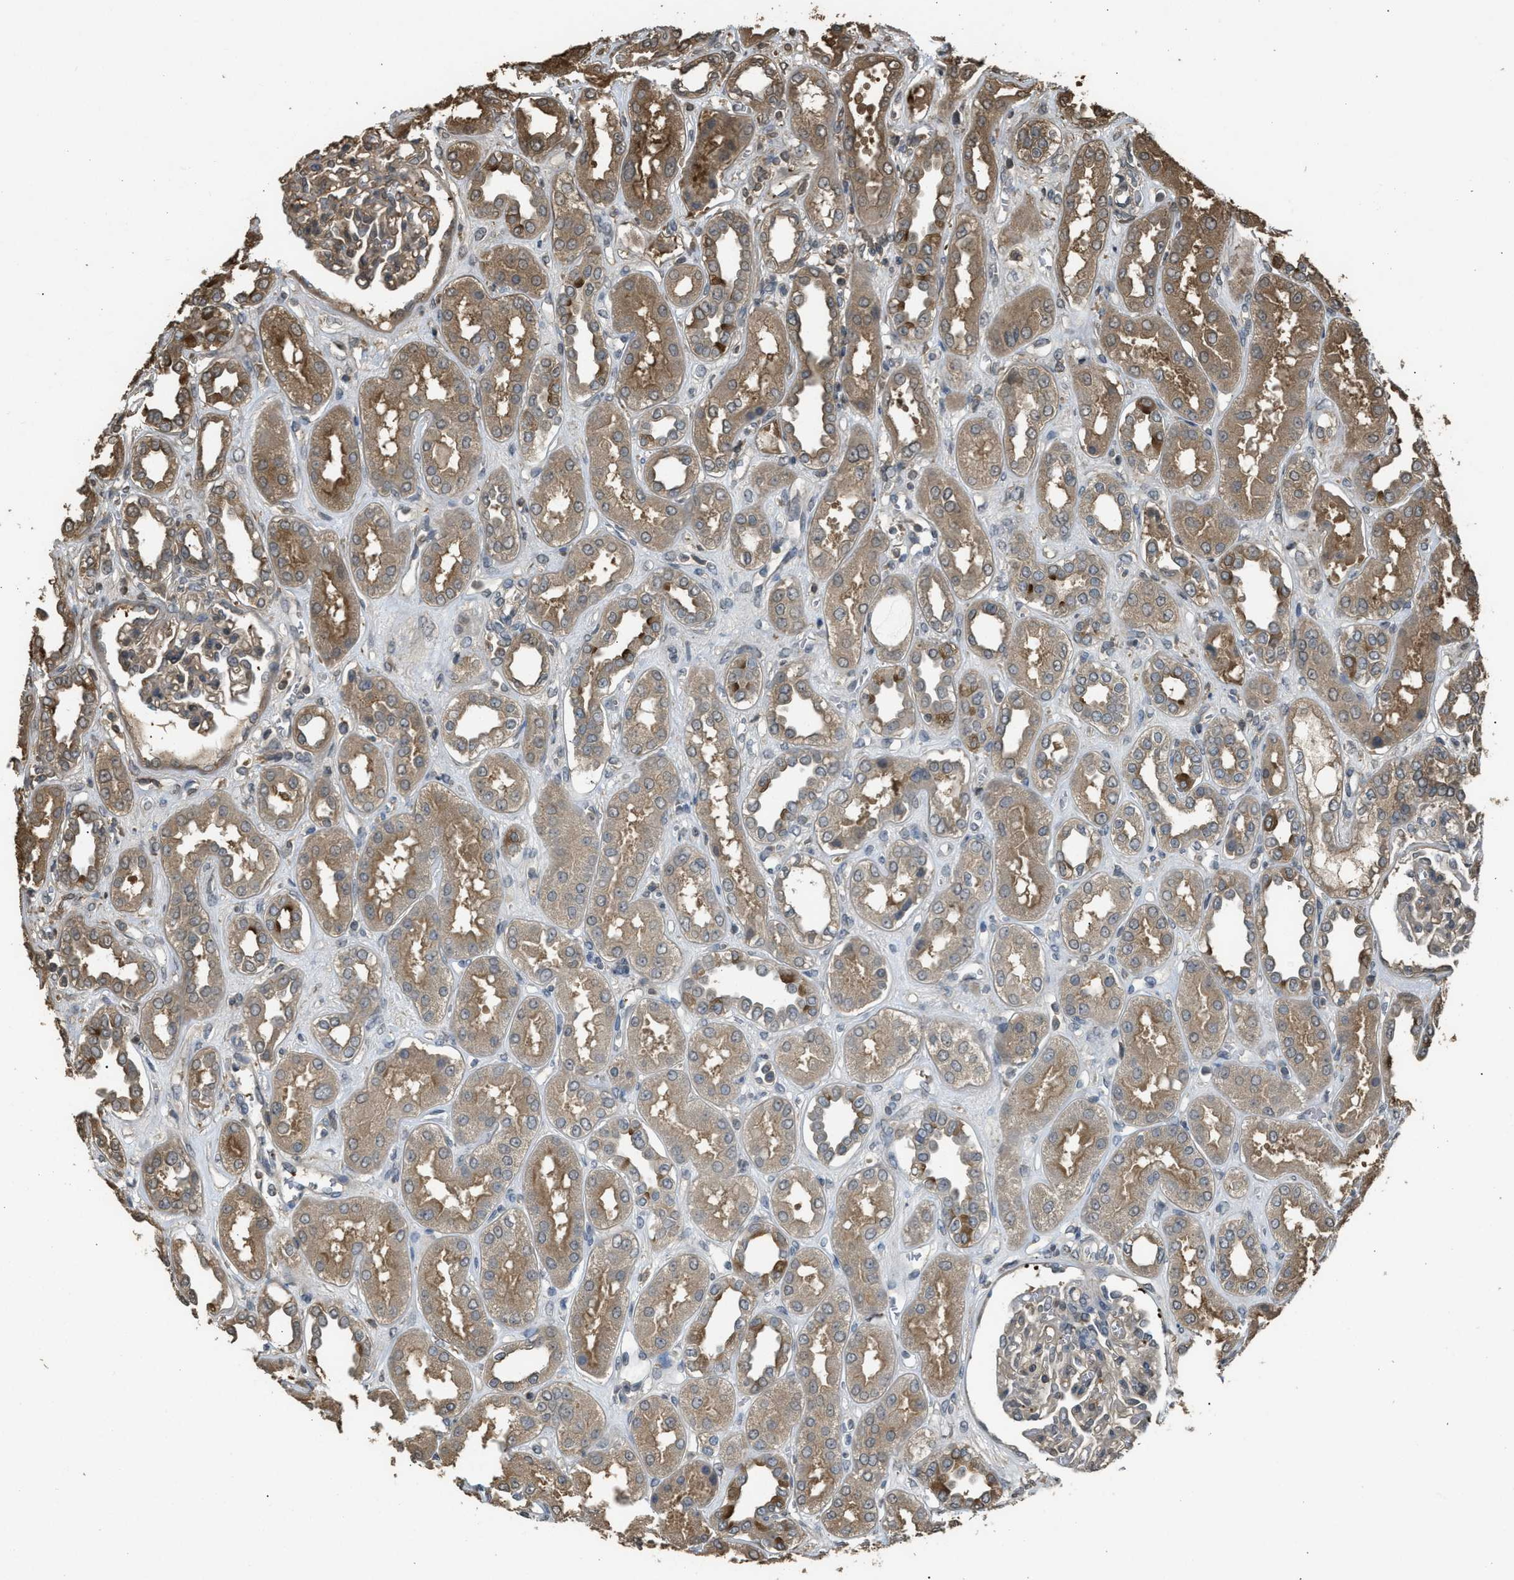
{"staining": {"intensity": "weak", "quantity": "25%-75%", "location": "cytoplasmic/membranous"}, "tissue": "kidney", "cell_type": "Cells in glomeruli", "image_type": "normal", "snomed": [{"axis": "morphology", "description": "Normal tissue, NOS"}, {"axis": "topography", "description": "Kidney"}], "caption": "Protein analysis of unremarkable kidney displays weak cytoplasmic/membranous positivity in approximately 25%-75% of cells in glomeruli.", "gene": "ARHGDIA", "patient": {"sex": "male", "age": 59}}